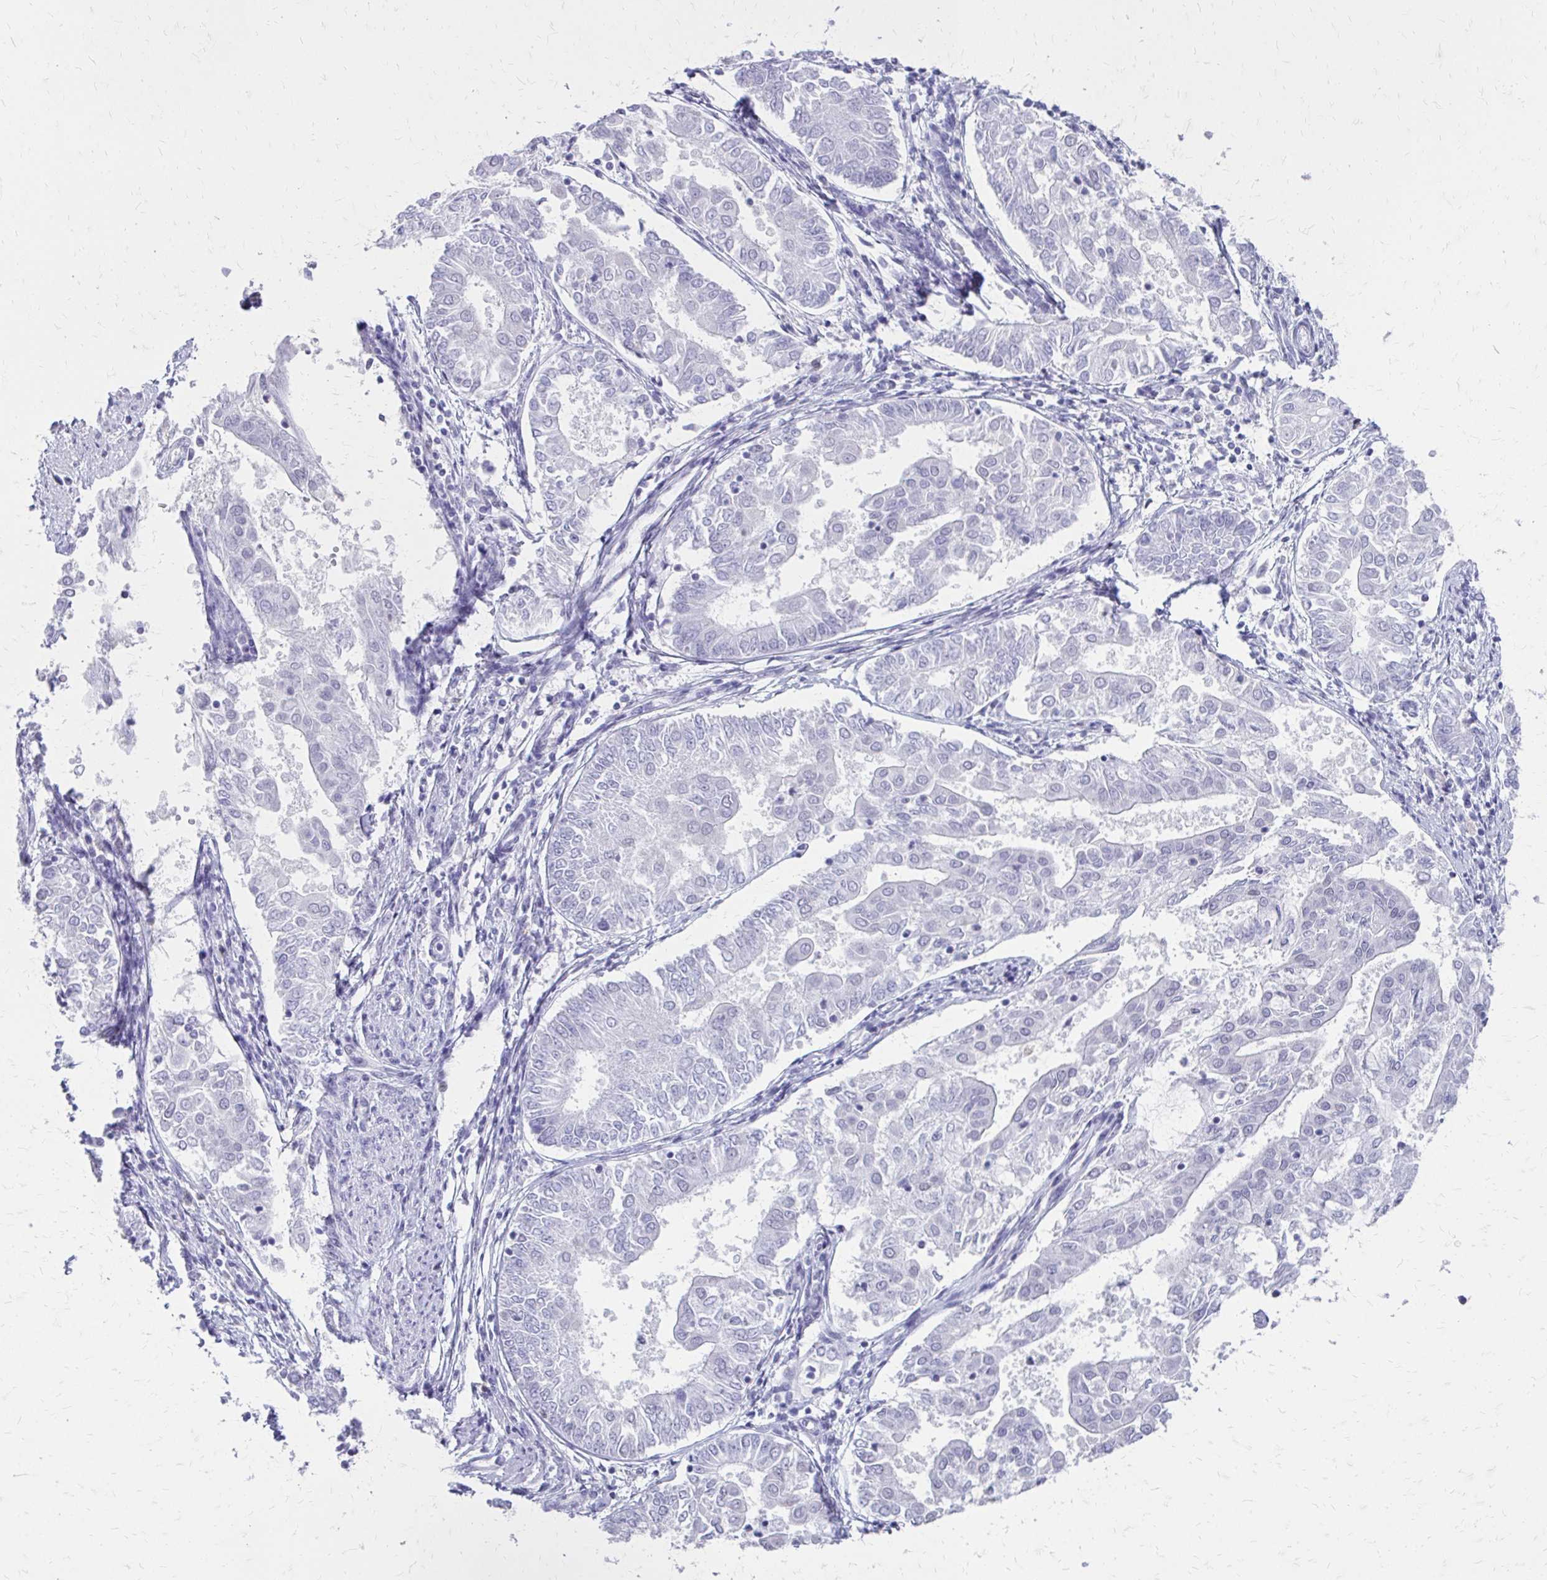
{"staining": {"intensity": "negative", "quantity": "none", "location": "none"}, "tissue": "endometrial cancer", "cell_type": "Tumor cells", "image_type": "cancer", "snomed": [{"axis": "morphology", "description": "Adenocarcinoma, NOS"}, {"axis": "topography", "description": "Endometrium"}], "caption": "A high-resolution histopathology image shows IHC staining of endometrial cancer (adenocarcinoma), which shows no significant expression in tumor cells.", "gene": "SS18", "patient": {"sex": "female", "age": 68}}